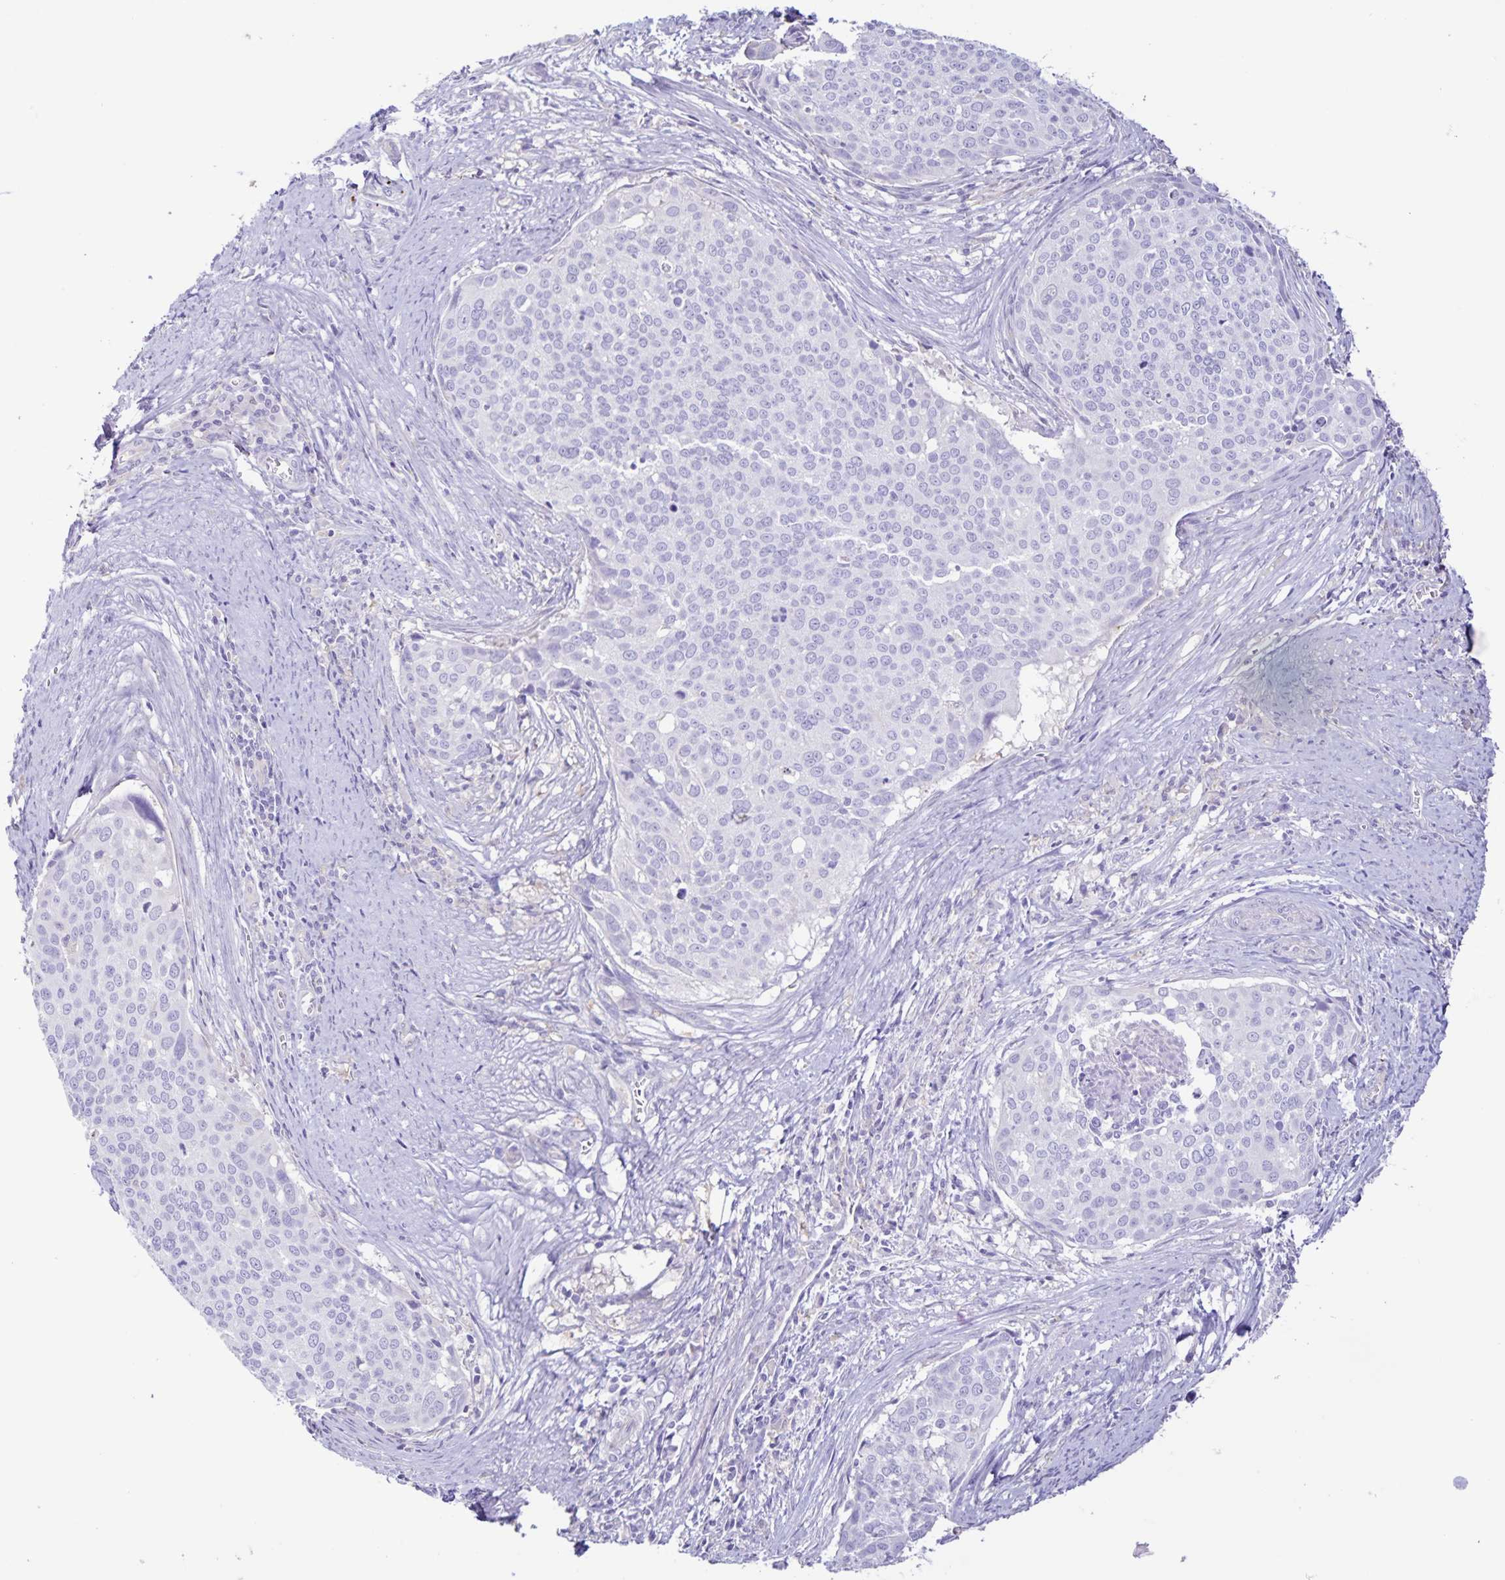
{"staining": {"intensity": "negative", "quantity": "none", "location": "none"}, "tissue": "cervical cancer", "cell_type": "Tumor cells", "image_type": "cancer", "snomed": [{"axis": "morphology", "description": "Squamous cell carcinoma, NOS"}, {"axis": "topography", "description": "Cervix"}], "caption": "Protein analysis of cervical cancer shows no significant staining in tumor cells. The staining is performed using DAB (3,3'-diaminobenzidine) brown chromogen with nuclei counter-stained in using hematoxylin.", "gene": "BOLL", "patient": {"sex": "female", "age": 39}}